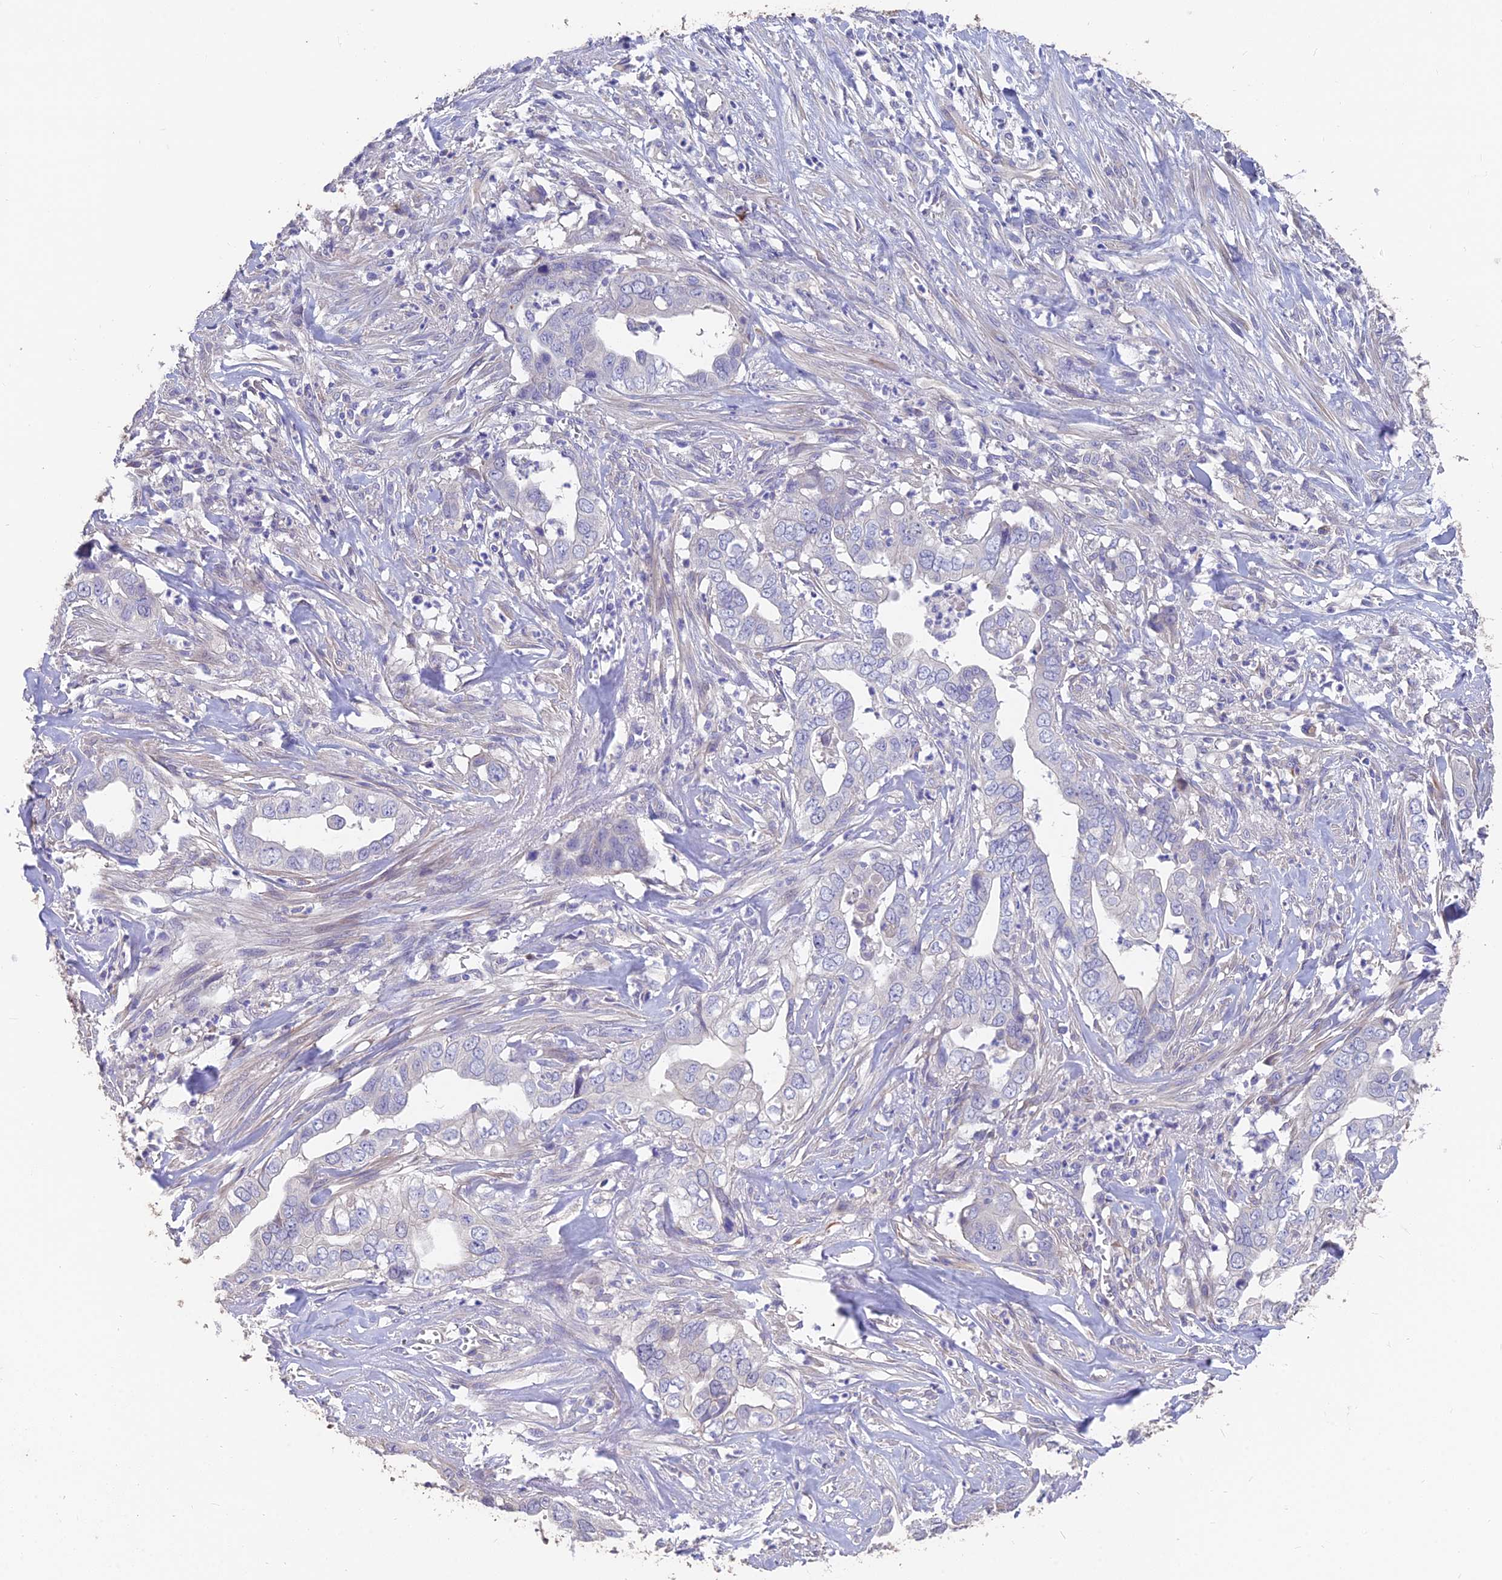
{"staining": {"intensity": "negative", "quantity": "none", "location": "none"}, "tissue": "liver cancer", "cell_type": "Tumor cells", "image_type": "cancer", "snomed": [{"axis": "morphology", "description": "Cholangiocarcinoma"}, {"axis": "topography", "description": "Liver"}], "caption": "IHC of human liver cancer (cholangiocarcinoma) reveals no positivity in tumor cells. The staining was performed using DAB (3,3'-diaminobenzidine) to visualize the protein expression in brown, while the nuclei were stained in blue with hematoxylin (Magnification: 20x).", "gene": "FAM168B", "patient": {"sex": "female", "age": 79}}